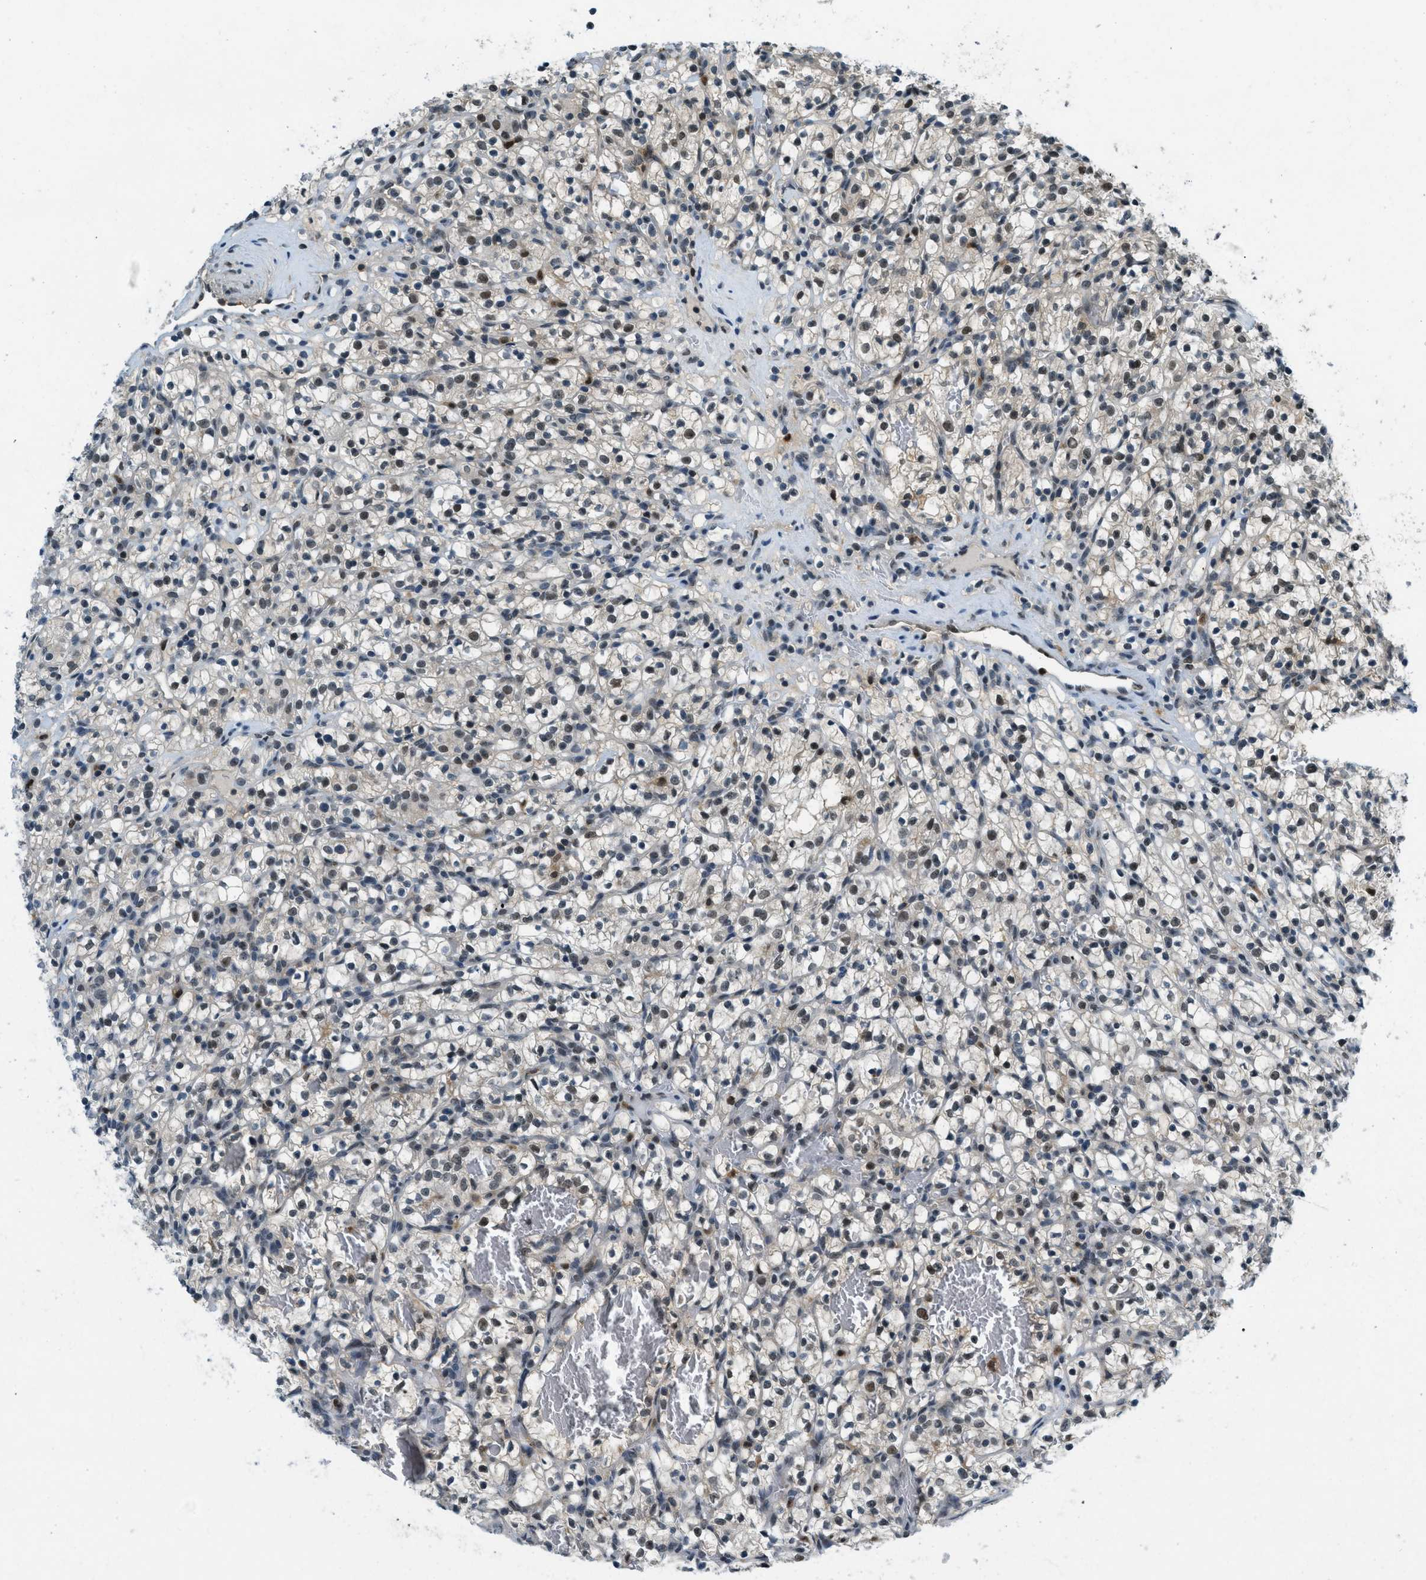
{"staining": {"intensity": "strong", "quantity": ">75%", "location": "nuclear"}, "tissue": "renal cancer", "cell_type": "Tumor cells", "image_type": "cancer", "snomed": [{"axis": "morphology", "description": "Adenocarcinoma, NOS"}, {"axis": "topography", "description": "Kidney"}], "caption": "Renal adenocarcinoma stained with a brown dye exhibits strong nuclear positive positivity in approximately >75% of tumor cells.", "gene": "OGFR", "patient": {"sex": "female", "age": 57}}